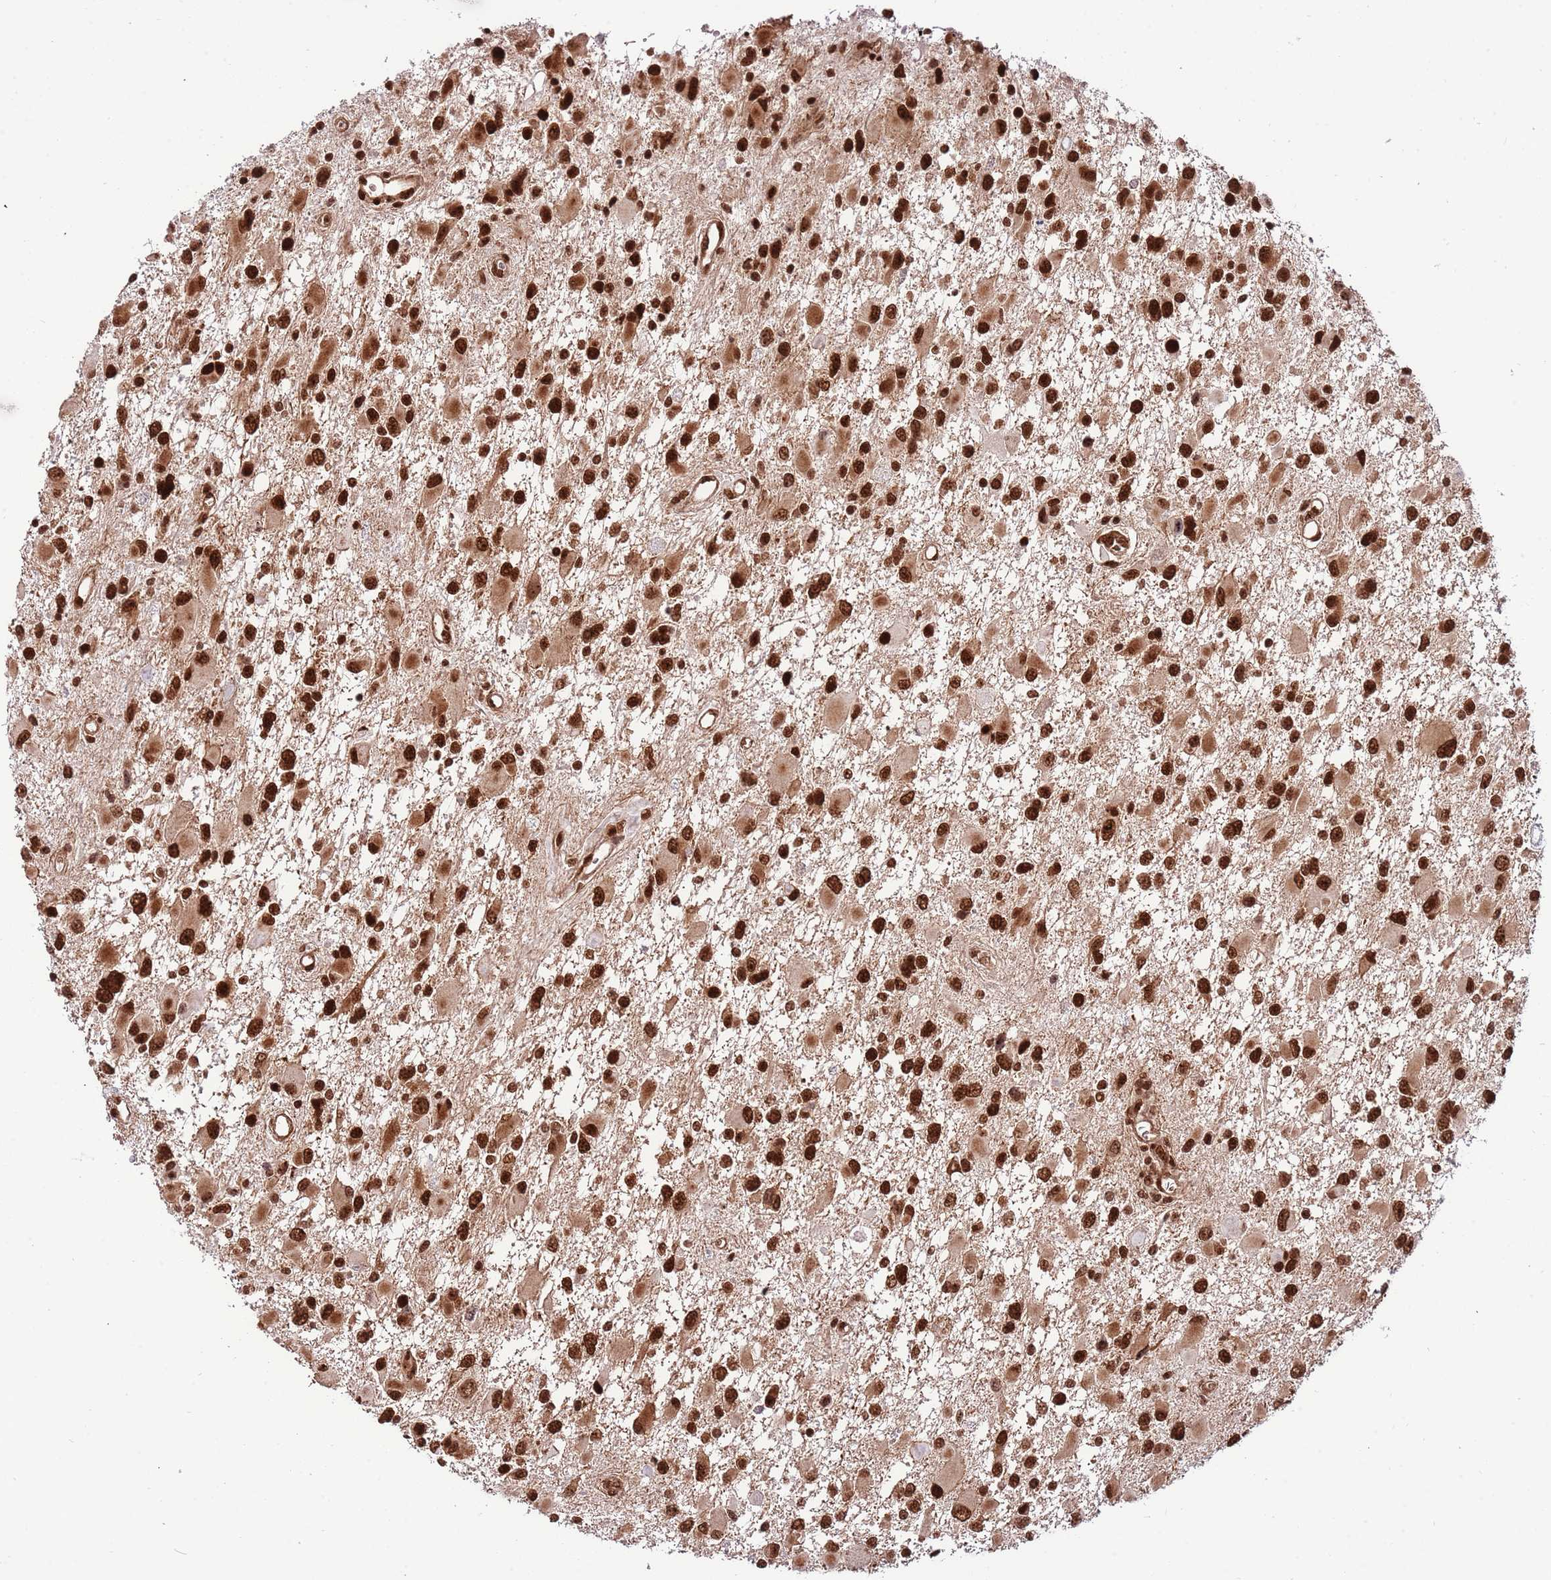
{"staining": {"intensity": "strong", "quantity": ">75%", "location": "cytoplasmic/membranous,nuclear"}, "tissue": "glioma", "cell_type": "Tumor cells", "image_type": "cancer", "snomed": [{"axis": "morphology", "description": "Glioma, malignant, High grade"}, {"axis": "topography", "description": "Brain"}], "caption": "Immunohistochemical staining of high-grade glioma (malignant) demonstrates high levels of strong cytoplasmic/membranous and nuclear protein positivity in about >75% of tumor cells.", "gene": "RIF1", "patient": {"sex": "male", "age": 53}}